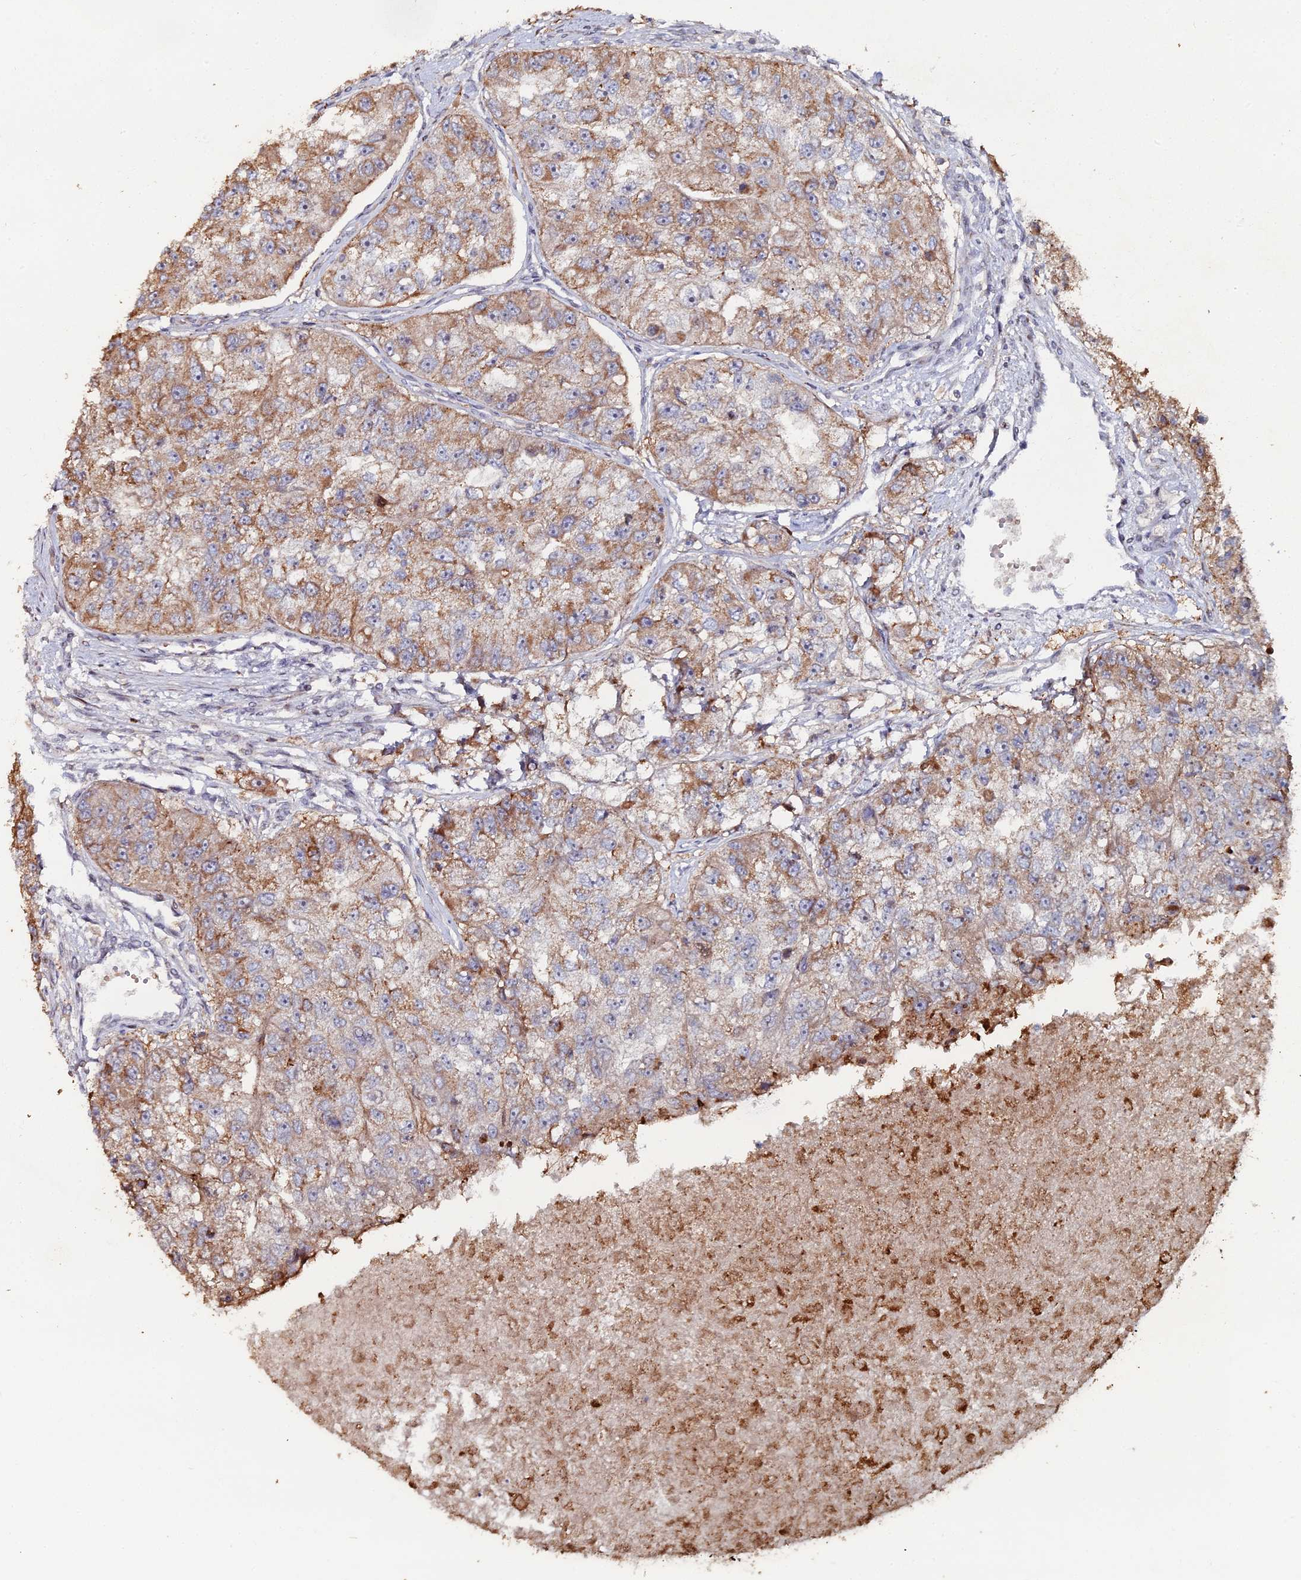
{"staining": {"intensity": "moderate", "quantity": ">75%", "location": "cytoplasmic/membranous"}, "tissue": "renal cancer", "cell_type": "Tumor cells", "image_type": "cancer", "snomed": [{"axis": "morphology", "description": "Adenocarcinoma, NOS"}, {"axis": "topography", "description": "Kidney"}], "caption": "High-magnification brightfield microscopy of renal adenocarcinoma stained with DAB (brown) and counterstained with hematoxylin (blue). tumor cells exhibit moderate cytoplasmic/membranous staining is seen in approximately>75% of cells.", "gene": "SGMS1", "patient": {"sex": "male", "age": 63}}